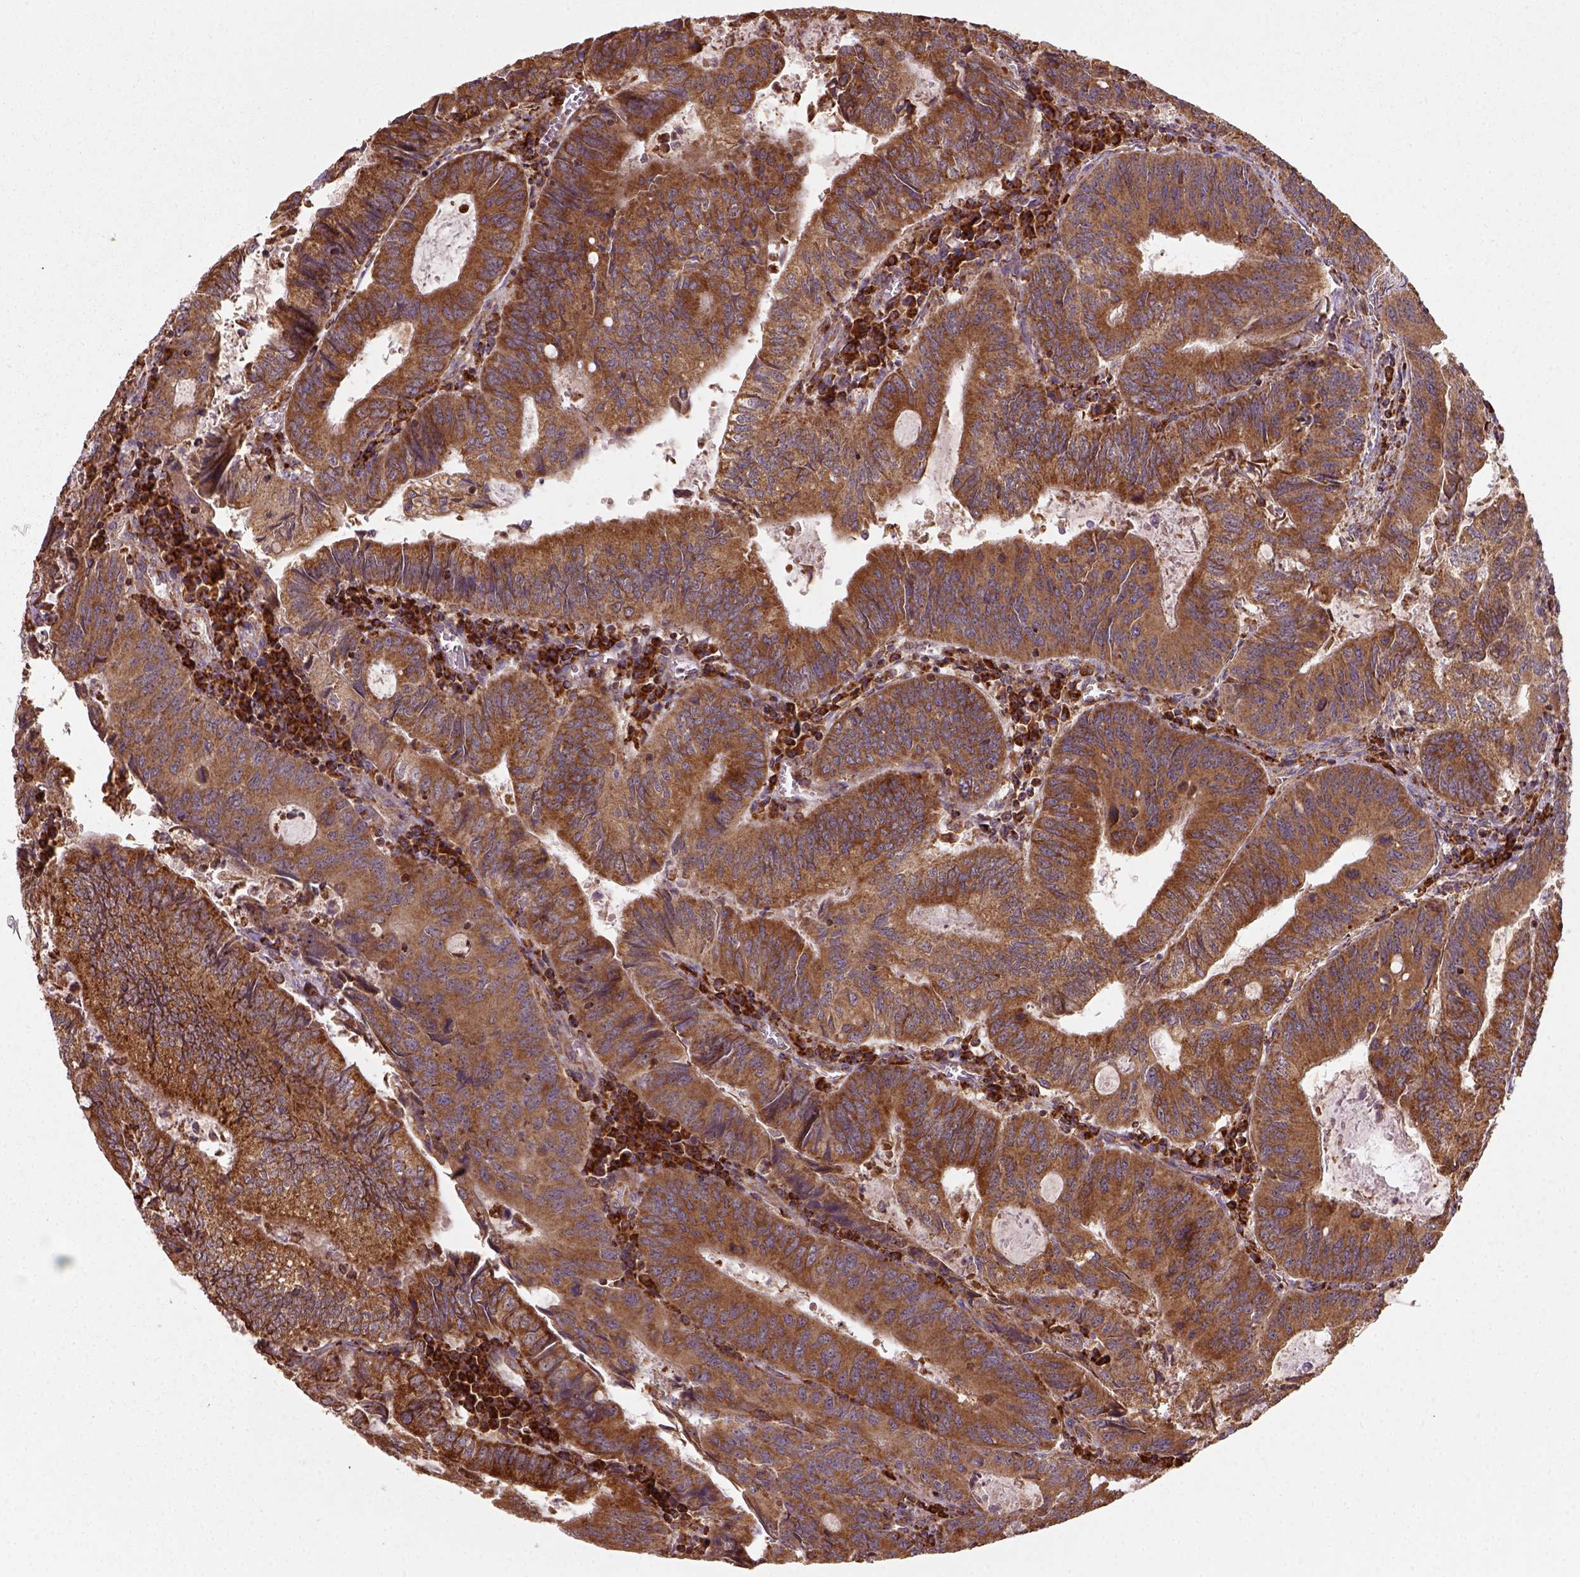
{"staining": {"intensity": "strong", "quantity": ">75%", "location": "cytoplasmic/membranous"}, "tissue": "colorectal cancer", "cell_type": "Tumor cells", "image_type": "cancer", "snomed": [{"axis": "morphology", "description": "Adenocarcinoma, NOS"}, {"axis": "topography", "description": "Colon"}], "caption": "Protein expression analysis of human colorectal adenocarcinoma reveals strong cytoplasmic/membranous positivity in about >75% of tumor cells.", "gene": "MAPK8IP3", "patient": {"sex": "male", "age": 67}}